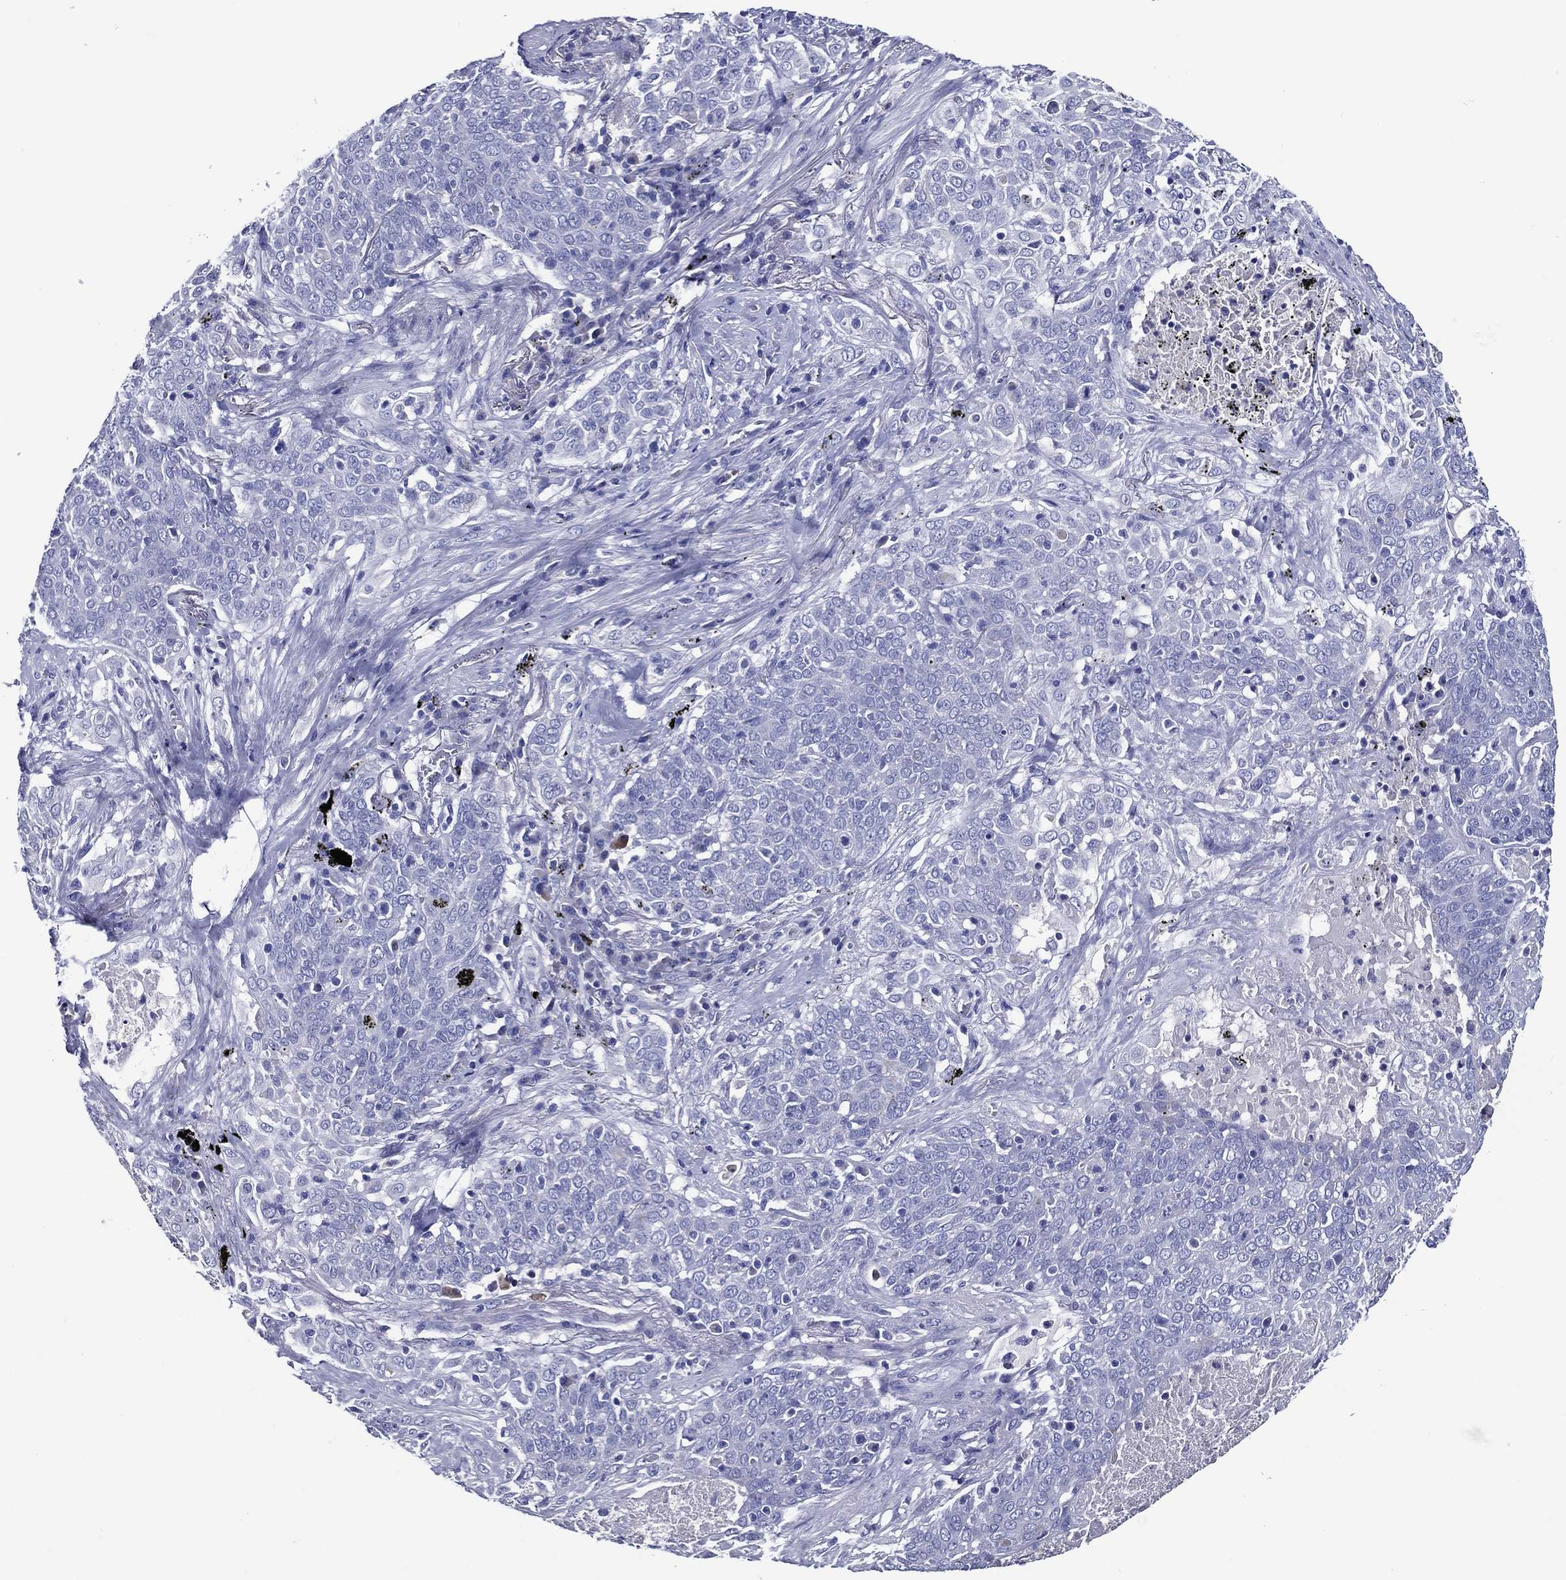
{"staining": {"intensity": "negative", "quantity": "none", "location": "none"}, "tissue": "lung cancer", "cell_type": "Tumor cells", "image_type": "cancer", "snomed": [{"axis": "morphology", "description": "Squamous cell carcinoma, NOS"}, {"axis": "topography", "description": "Lung"}], "caption": "Tumor cells show no significant protein staining in lung cancer (squamous cell carcinoma). (DAB immunohistochemistry, high magnification).", "gene": "ACE2", "patient": {"sex": "male", "age": 82}}